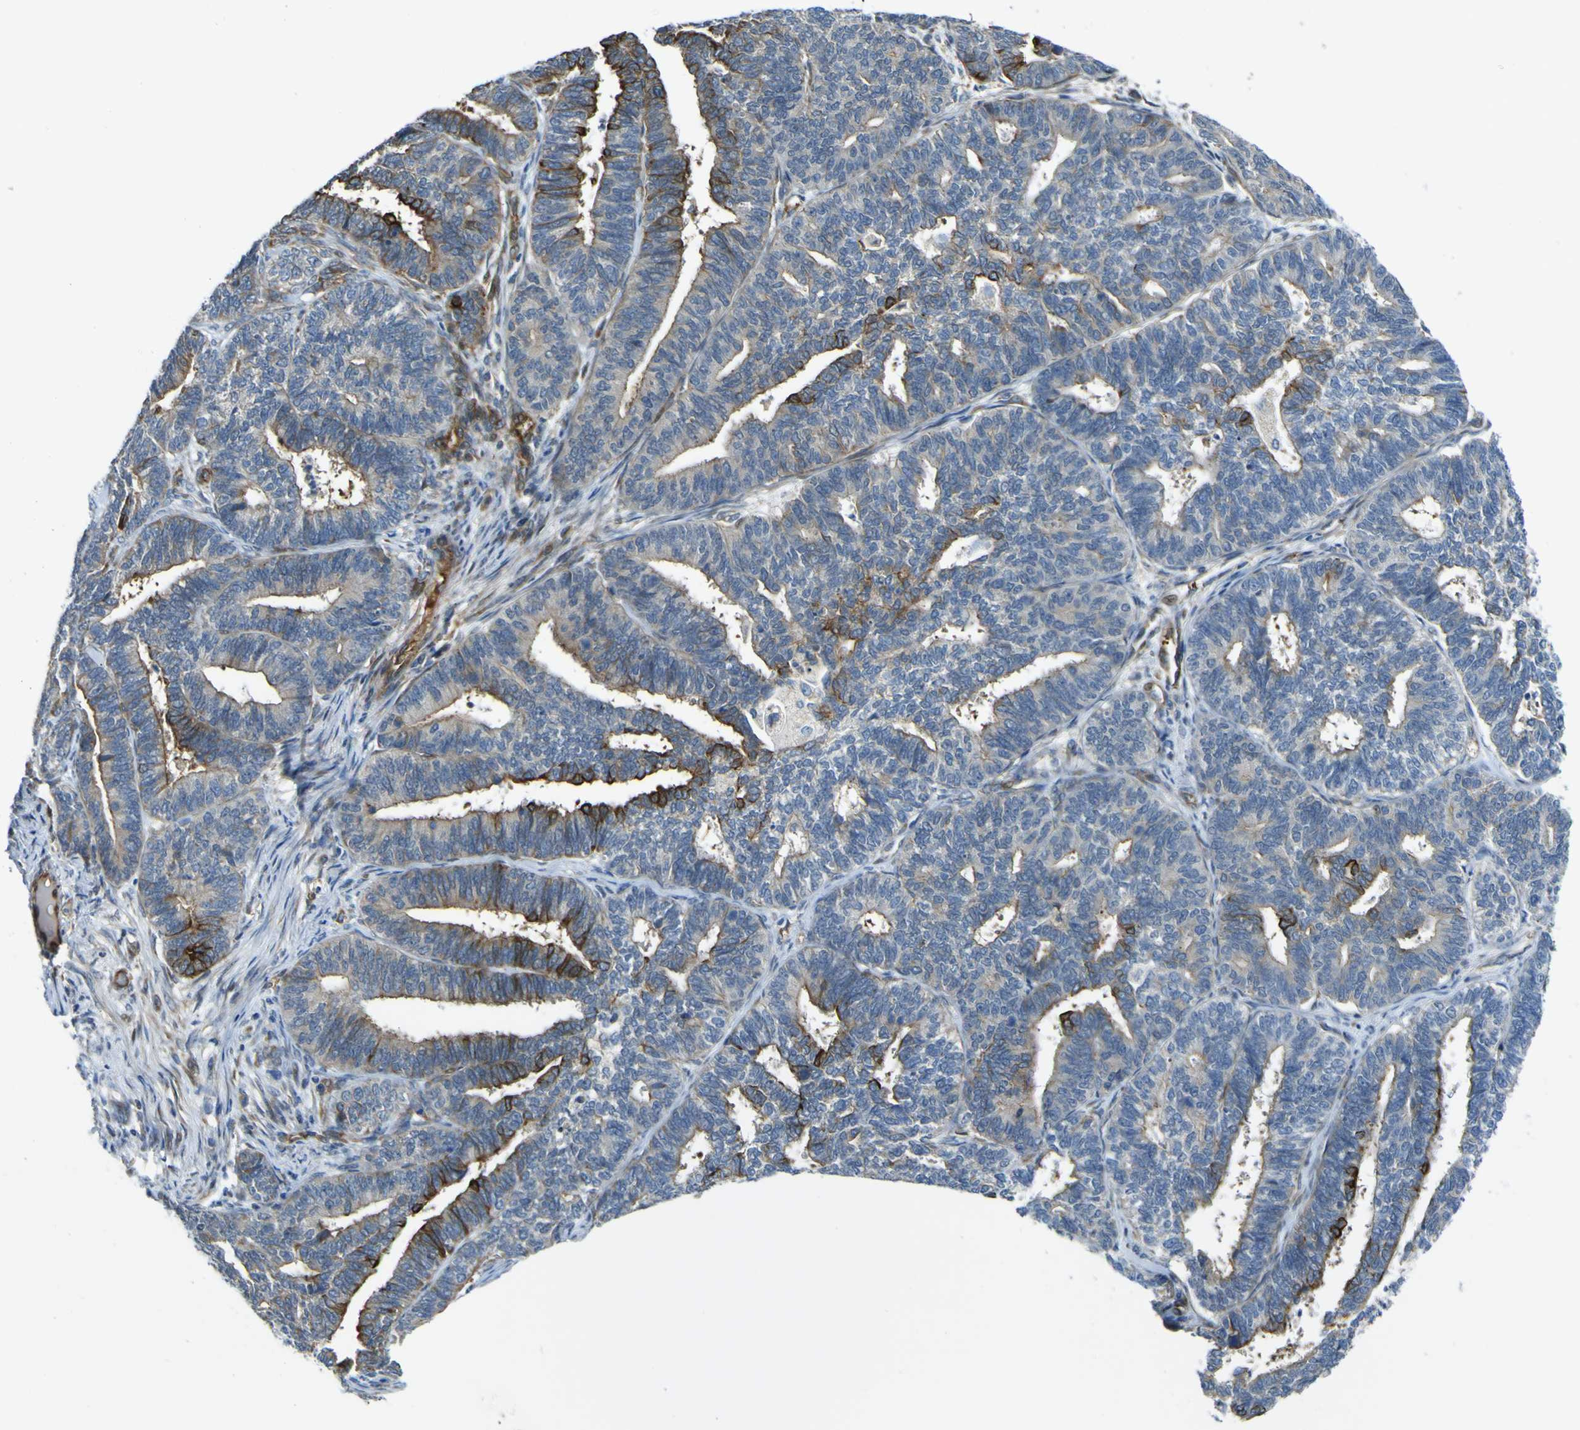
{"staining": {"intensity": "strong", "quantity": "25%-75%", "location": "cytoplasmic/membranous"}, "tissue": "endometrial cancer", "cell_type": "Tumor cells", "image_type": "cancer", "snomed": [{"axis": "morphology", "description": "Adenocarcinoma, NOS"}, {"axis": "topography", "description": "Endometrium"}], "caption": "Endometrial cancer stained for a protein (brown) reveals strong cytoplasmic/membranous positive positivity in approximately 25%-75% of tumor cells.", "gene": "KDM7A", "patient": {"sex": "female", "age": 70}}